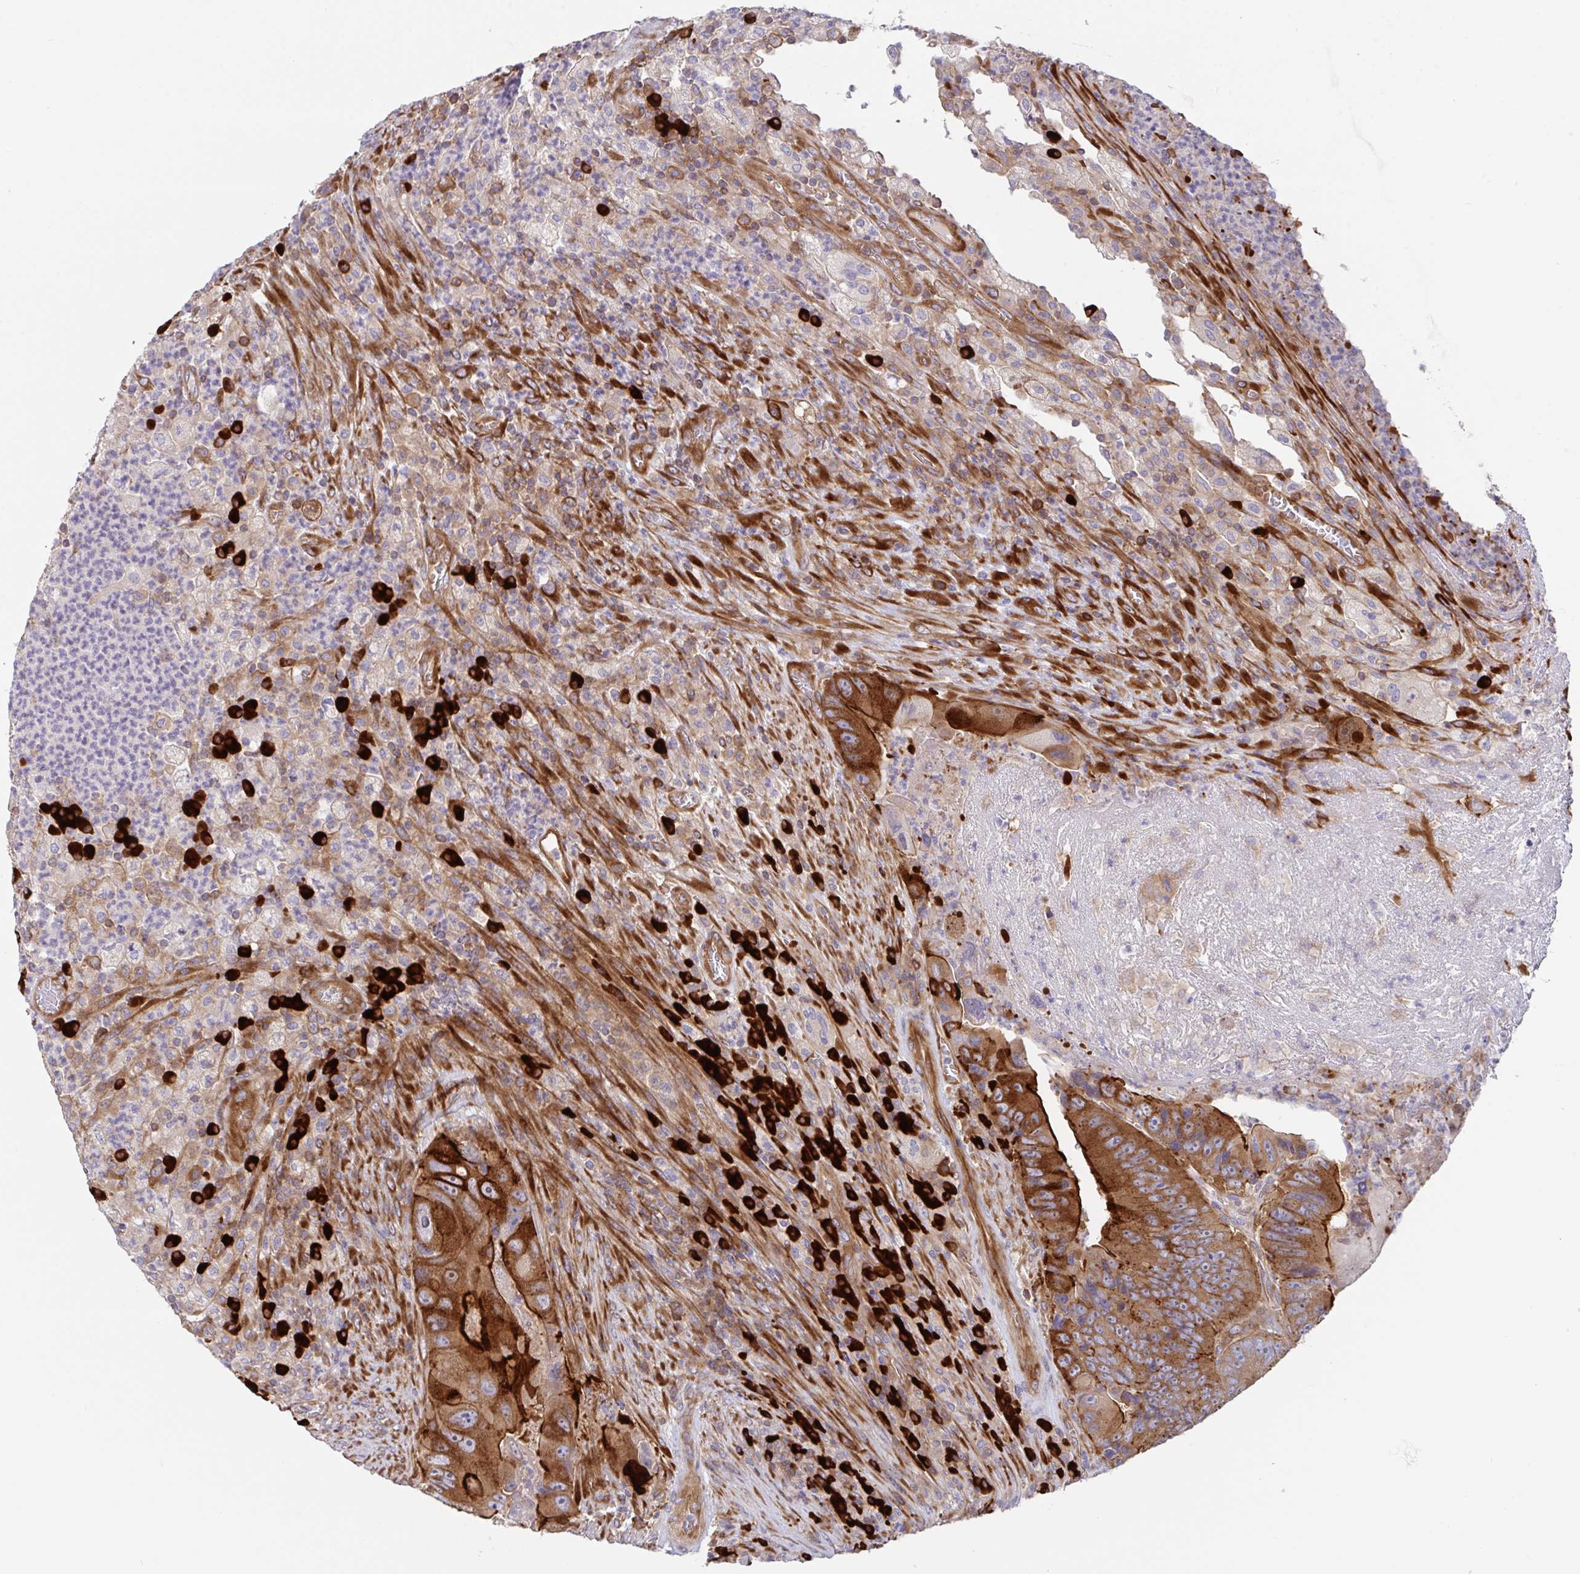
{"staining": {"intensity": "strong", "quantity": ">75%", "location": "cytoplasmic/membranous"}, "tissue": "colorectal cancer", "cell_type": "Tumor cells", "image_type": "cancer", "snomed": [{"axis": "morphology", "description": "Adenocarcinoma, NOS"}, {"axis": "topography", "description": "Colon"}], "caption": "The immunohistochemical stain labels strong cytoplasmic/membranous positivity in tumor cells of colorectal cancer tissue.", "gene": "YARS2", "patient": {"sex": "female", "age": 86}}